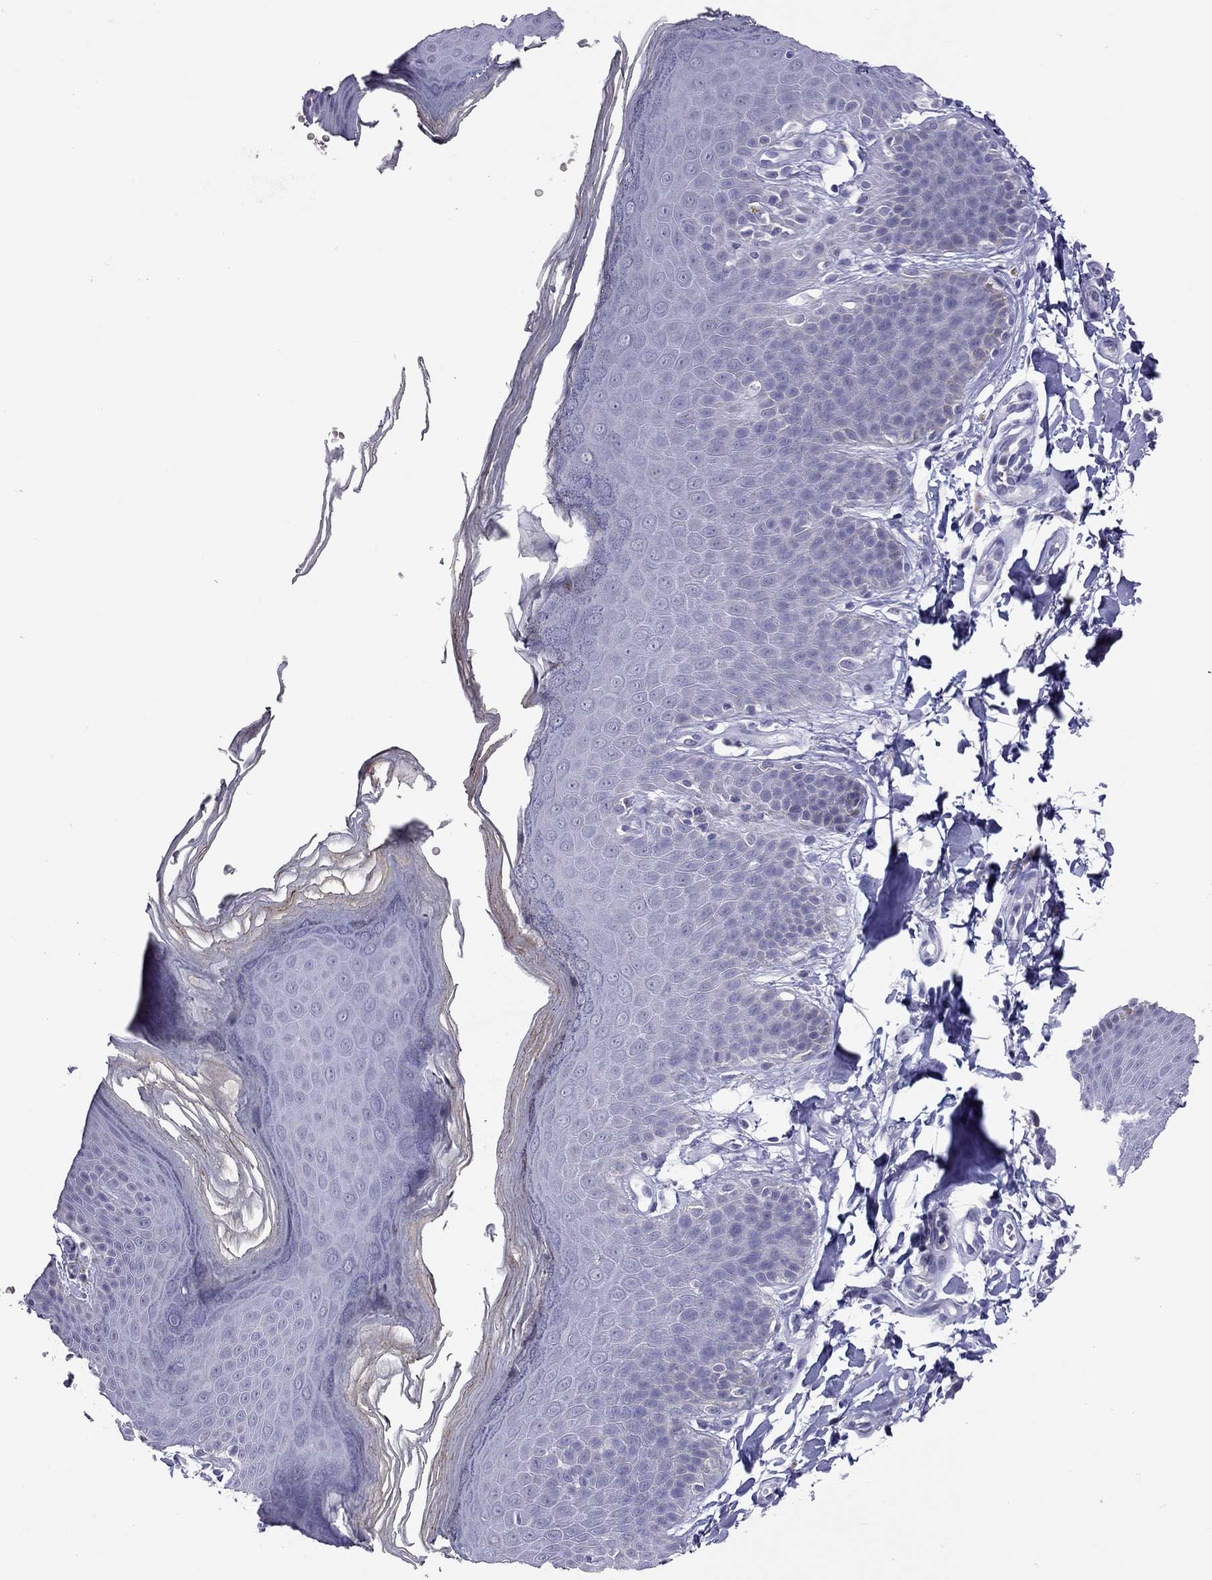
{"staining": {"intensity": "negative", "quantity": "none", "location": "none"}, "tissue": "skin", "cell_type": "Epidermal cells", "image_type": "normal", "snomed": [{"axis": "morphology", "description": "Normal tissue, NOS"}, {"axis": "topography", "description": "Anal"}], "caption": "A high-resolution micrograph shows IHC staining of unremarkable skin, which reveals no significant expression in epidermal cells.", "gene": "SLAMF1", "patient": {"sex": "male", "age": 53}}